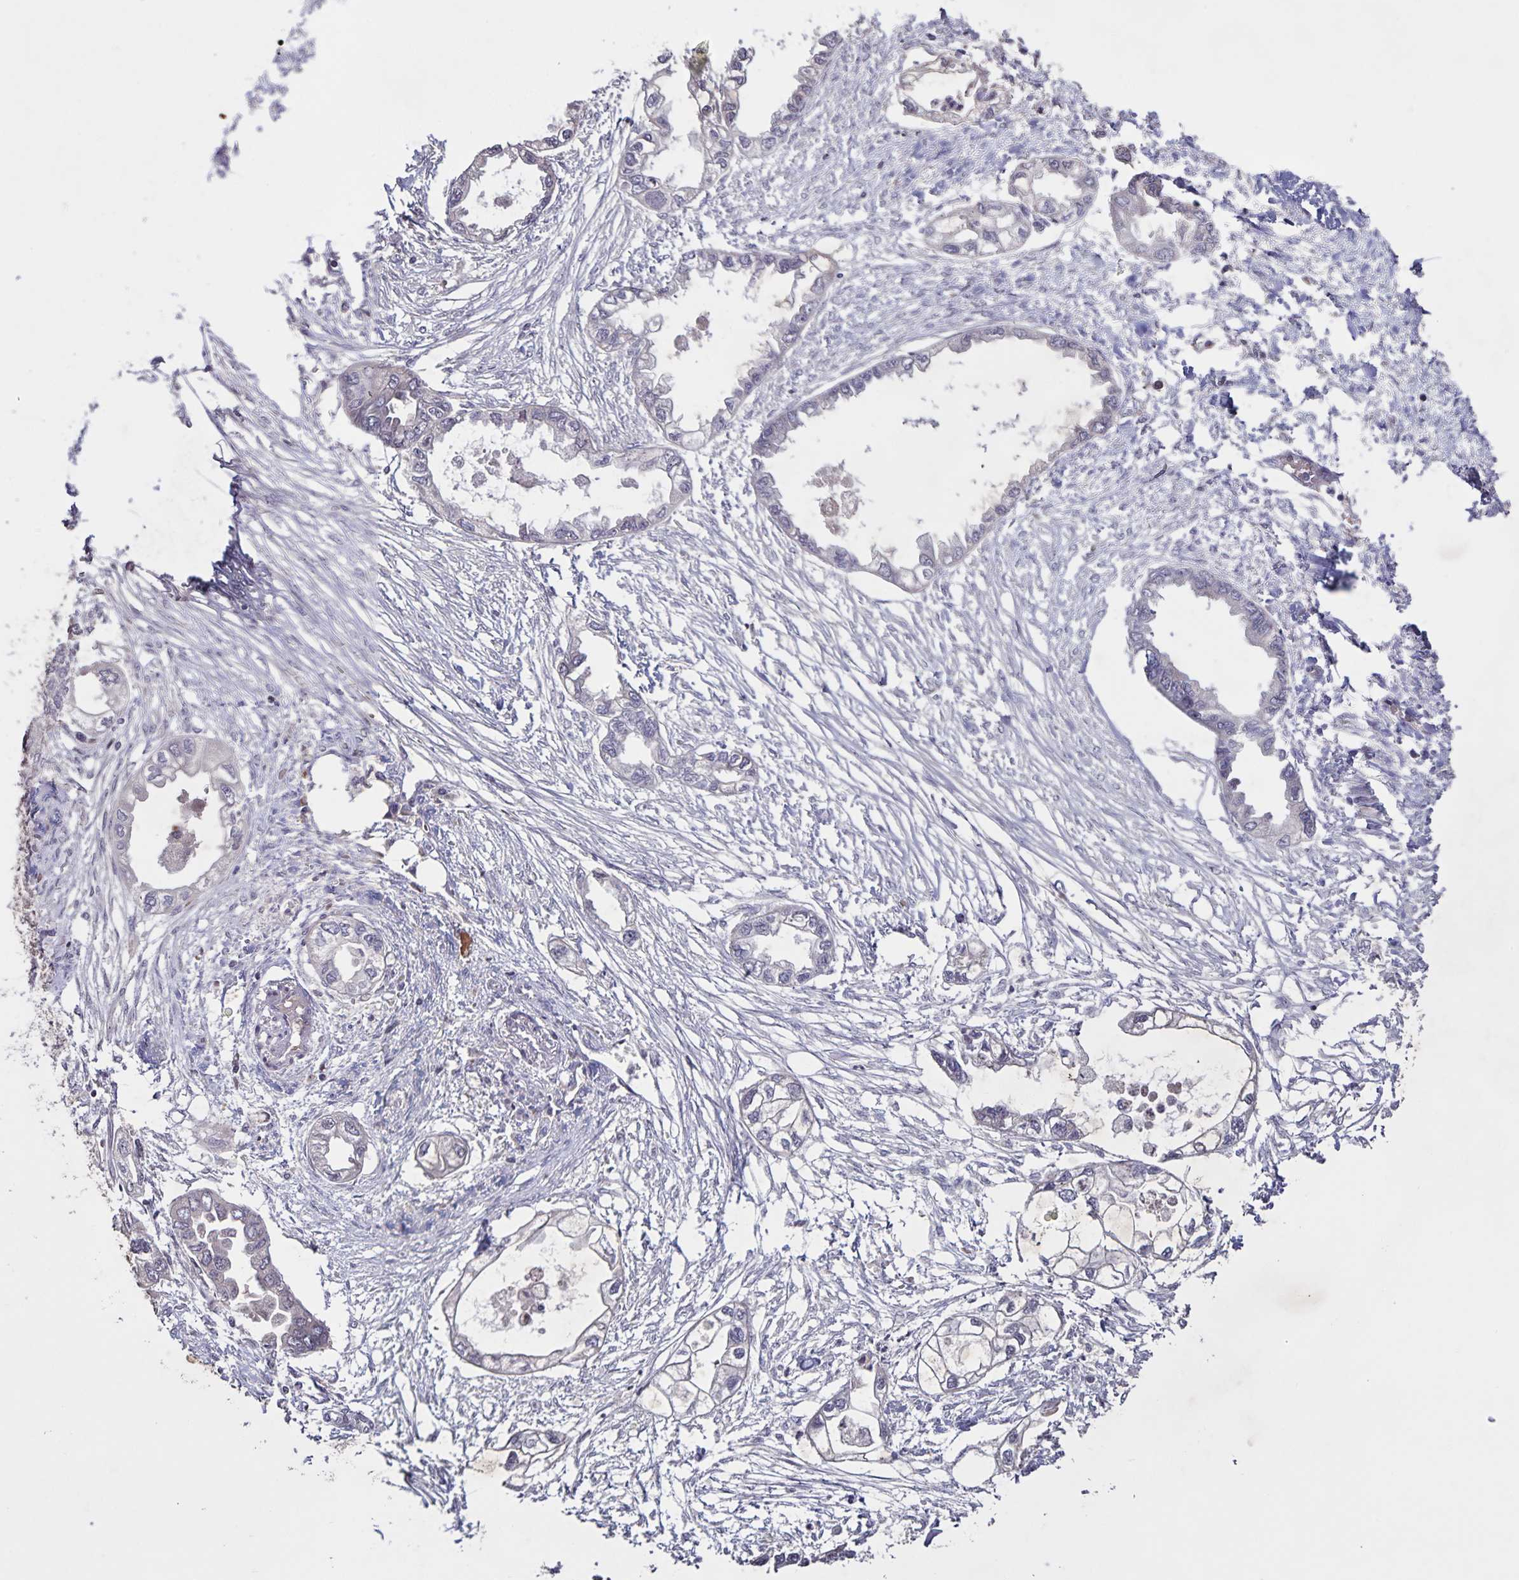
{"staining": {"intensity": "negative", "quantity": "none", "location": "none"}, "tissue": "endometrial cancer", "cell_type": "Tumor cells", "image_type": "cancer", "snomed": [{"axis": "morphology", "description": "Adenocarcinoma, NOS"}, {"axis": "morphology", "description": "Adenocarcinoma, metastatic, NOS"}, {"axis": "topography", "description": "Adipose tissue"}, {"axis": "topography", "description": "Endometrium"}], "caption": "Immunohistochemical staining of human adenocarcinoma (endometrial) shows no significant positivity in tumor cells. (DAB (3,3'-diaminobenzidine) immunohistochemistry, high magnification).", "gene": "GDF2", "patient": {"sex": "female", "age": 67}}